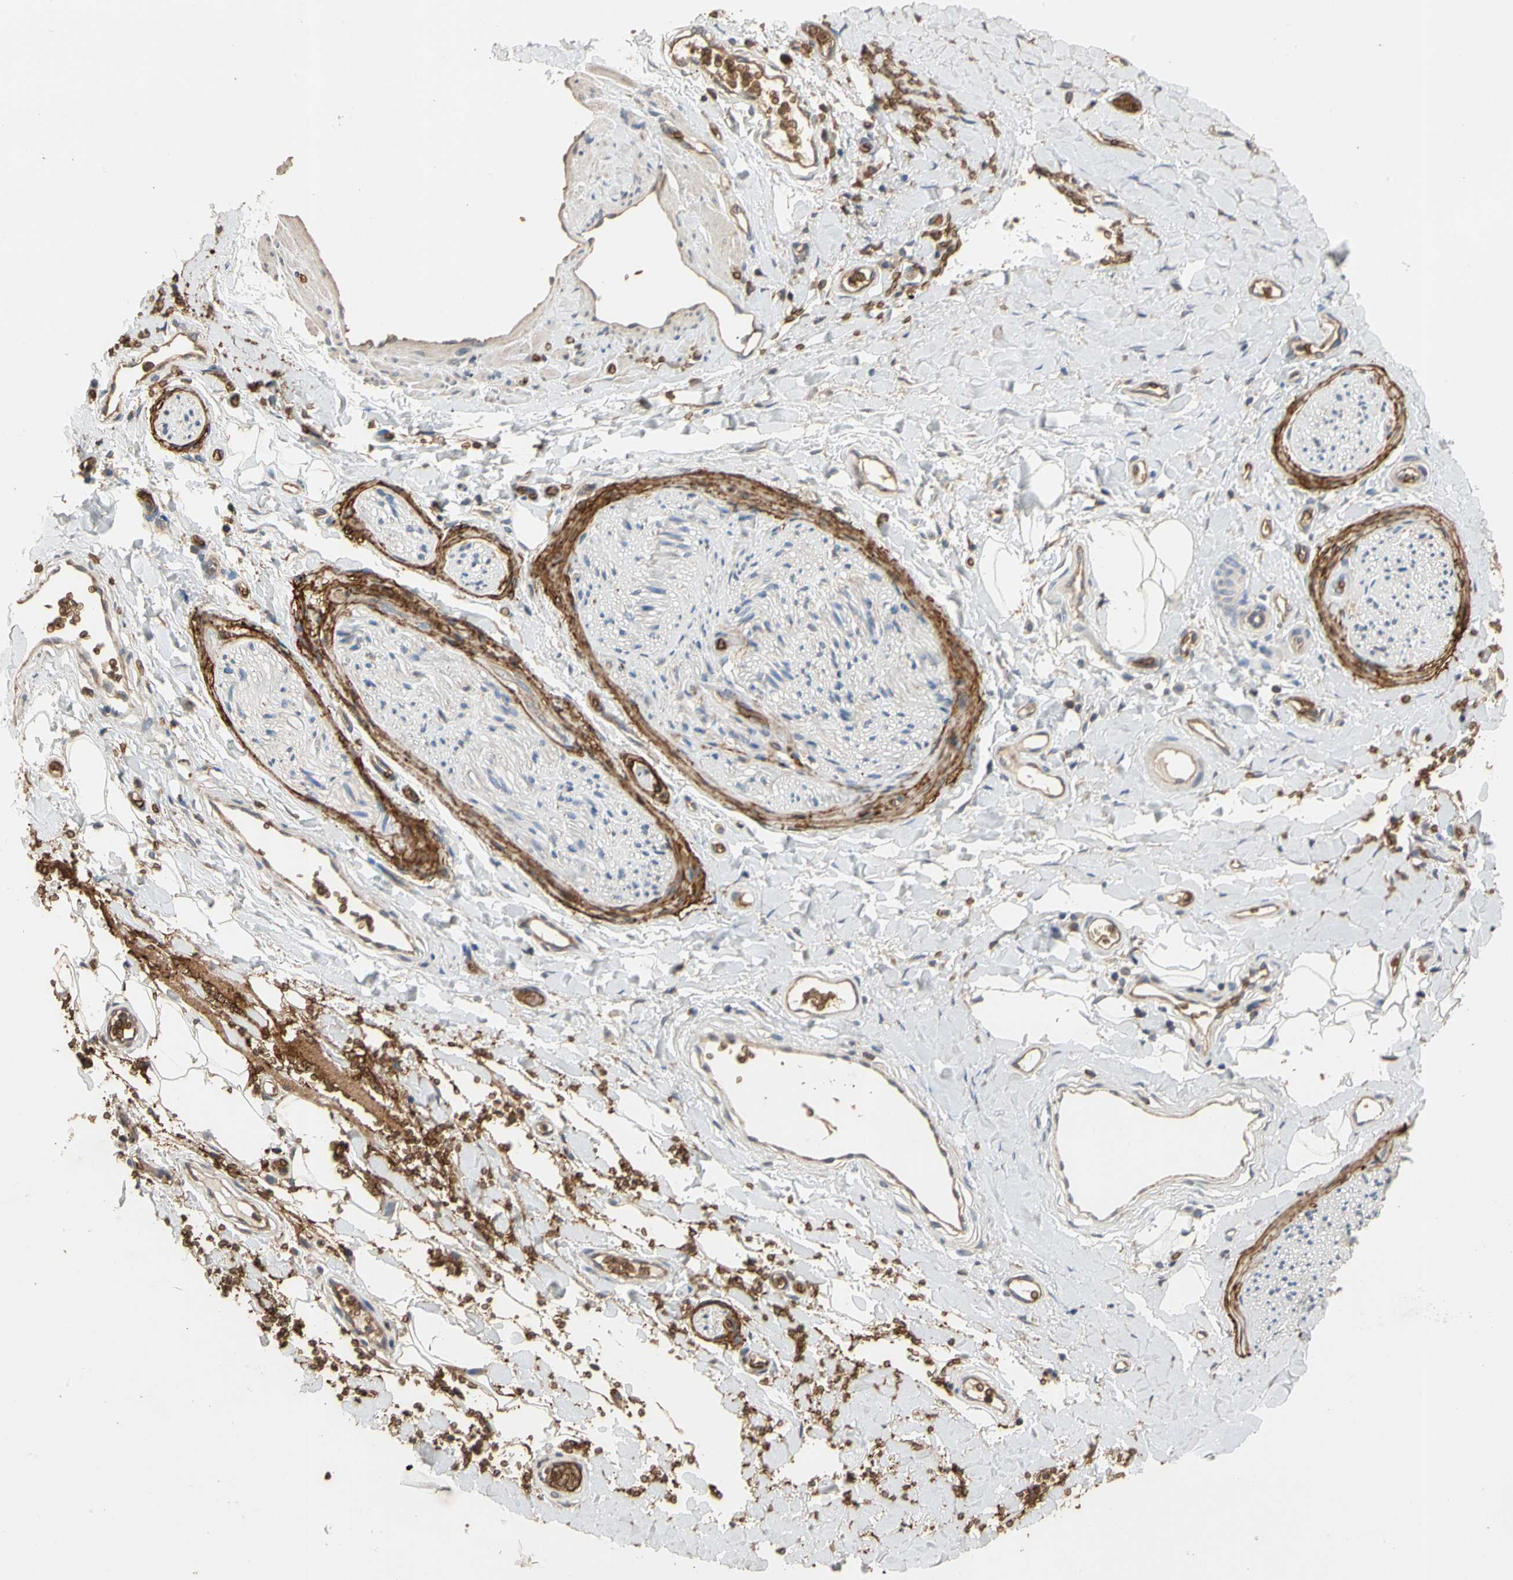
{"staining": {"intensity": "negative", "quantity": "none", "location": "none"}, "tissue": "adipose tissue", "cell_type": "Adipocytes", "image_type": "normal", "snomed": [{"axis": "morphology", "description": "Normal tissue, NOS"}, {"axis": "morphology", "description": "Carcinoma, NOS"}, {"axis": "topography", "description": "Pancreas"}, {"axis": "topography", "description": "Peripheral nerve tissue"}], "caption": "Human adipose tissue stained for a protein using IHC demonstrates no expression in adipocytes.", "gene": "RIOK2", "patient": {"sex": "female", "age": 29}}